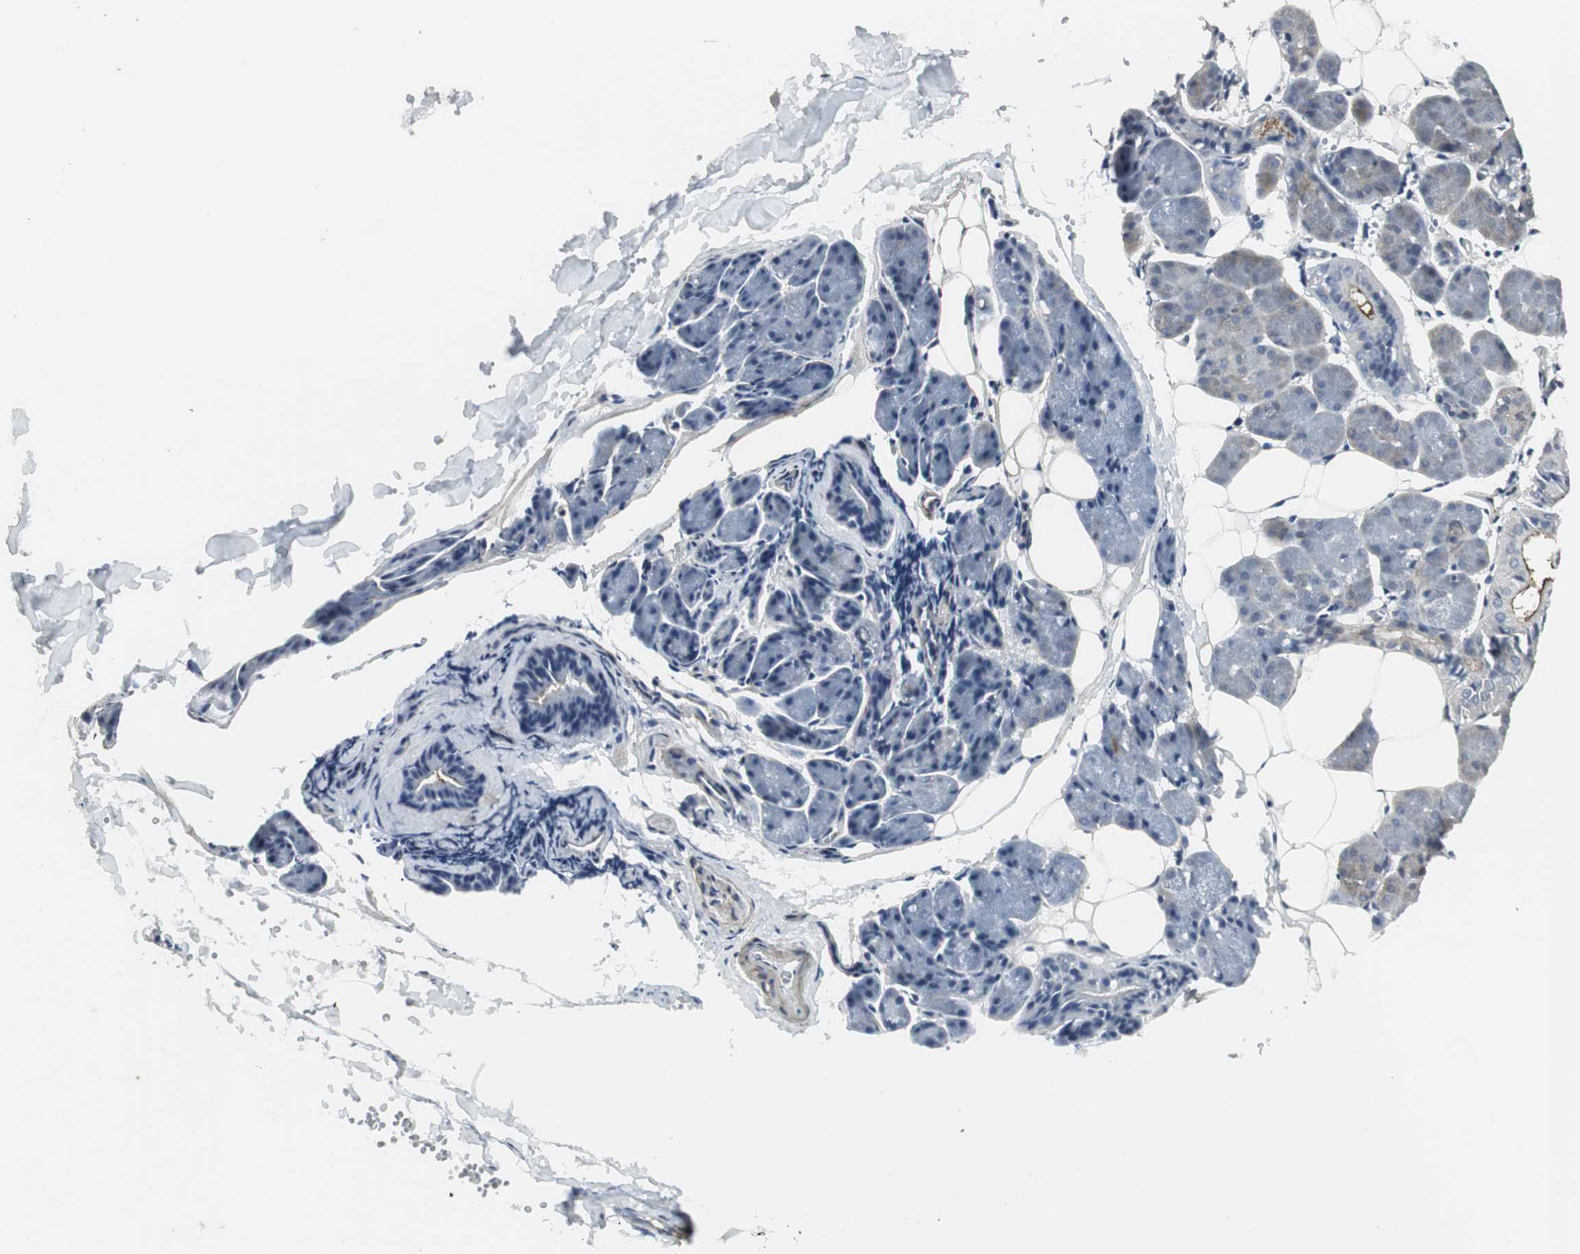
{"staining": {"intensity": "weak", "quantity": "25%-75%", "location": "cytoplasmic/membranous"}, "tissue": "salivary gland", "cell_type": "Glandular cells", "image_type": "normal", "snomed": [{"axis": "morphology", "description": "Normal tissue, NOS"}, {"axis": "morphology", "description": "Adenoma, NOS"}, {"axis": "topography", "description": "Salivary gland"}], "caption": "Protein expression analysis of benign human salivary gland reveals weak cytoplasmic/membranous expression in approximately 25%-75% of glandular cells. Nuclei are stained in blue.", "gene": "SCYL3", "patient": {"sex": "female", "age": 32}}